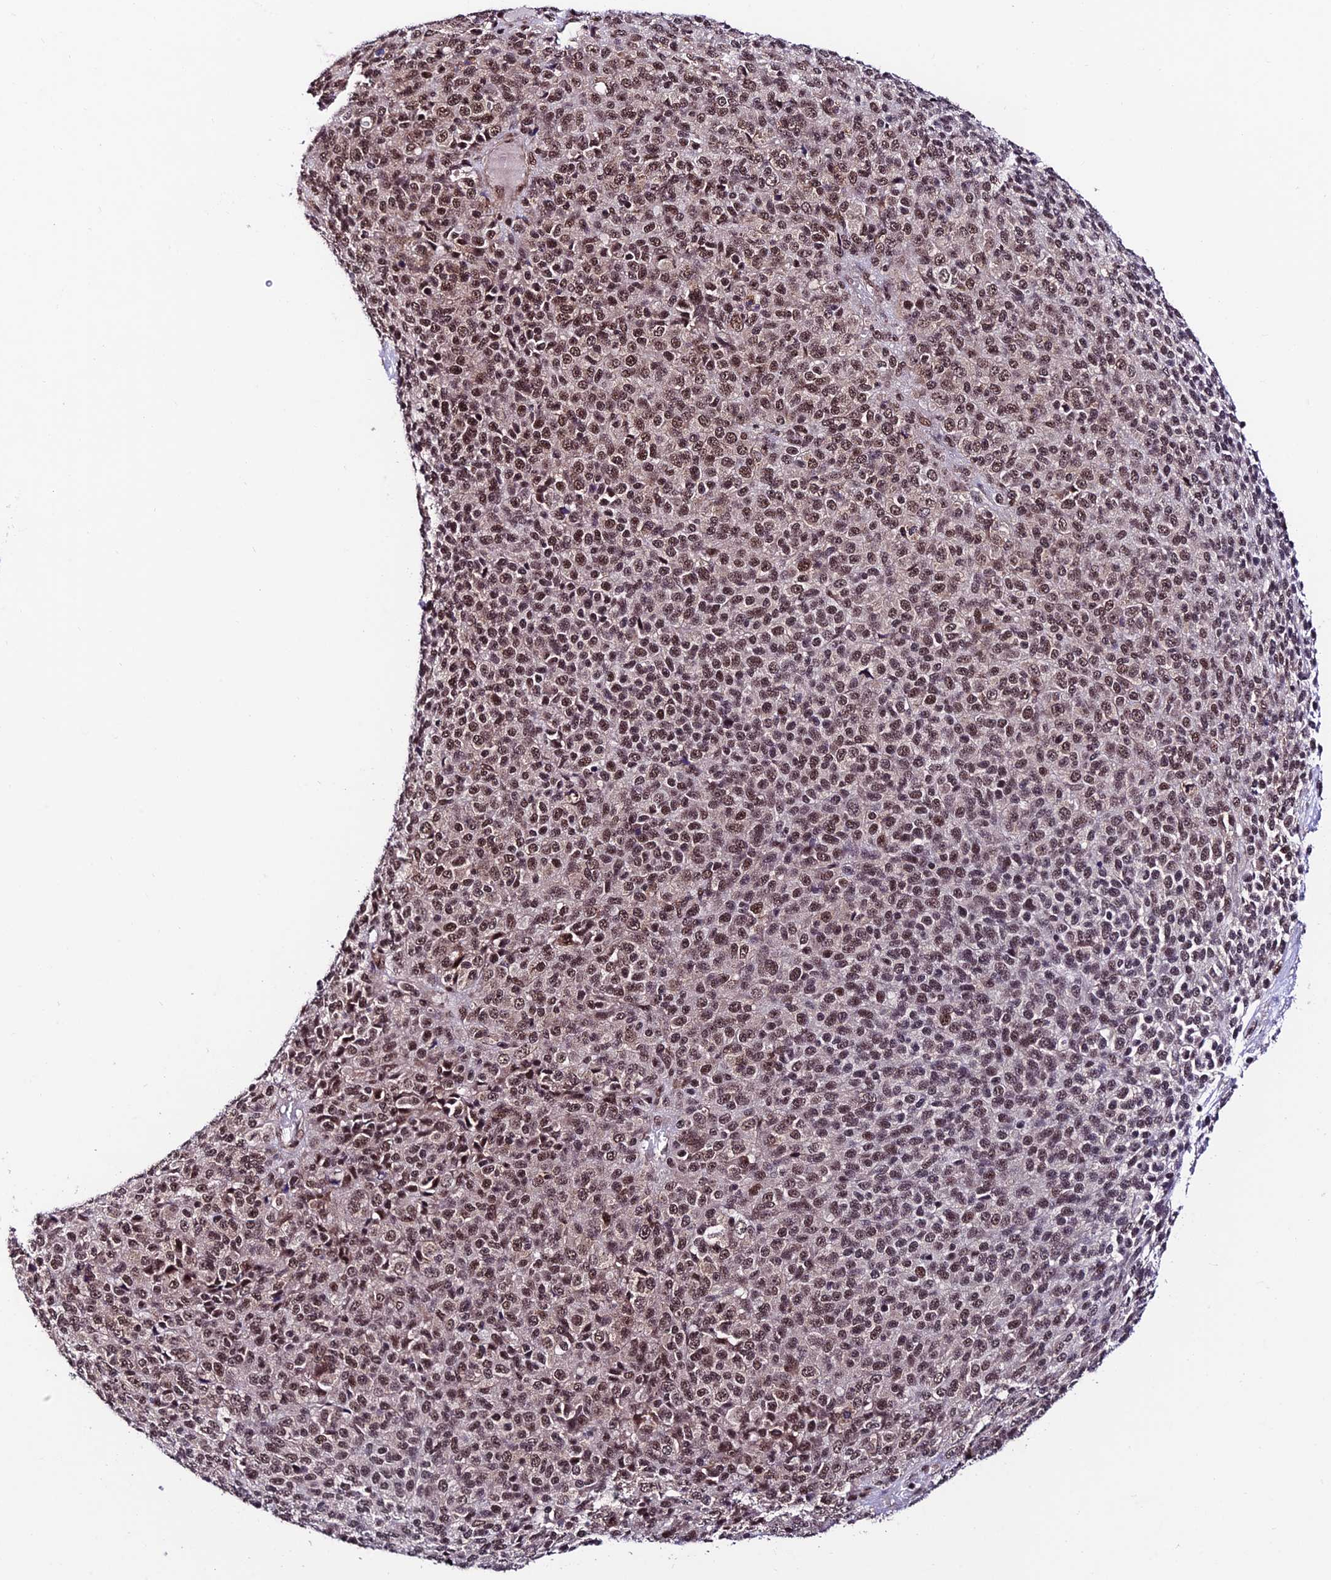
{"staining": {"intensity": "strong", "quantity": ">75%", "location": "nuclear"}, "tissue": "melanoma", "cell_type": "Tumor cells", "image_type": "cancer", "snomed": [{"axis": "morphology", "description": "Malignant melanoma, Metastatic site"}, {"axis": "topography", "description": "Brain"}], "caption": "A high-resolution histopathology image shows immunohistochemistry (IHC) staining of malignant melanoma (metastatic site), which exhibits strong nuclear positivity in about >75% of tumor cells.", "gene": "RBM42", "patient": {"sex": "female", "age": 56}}